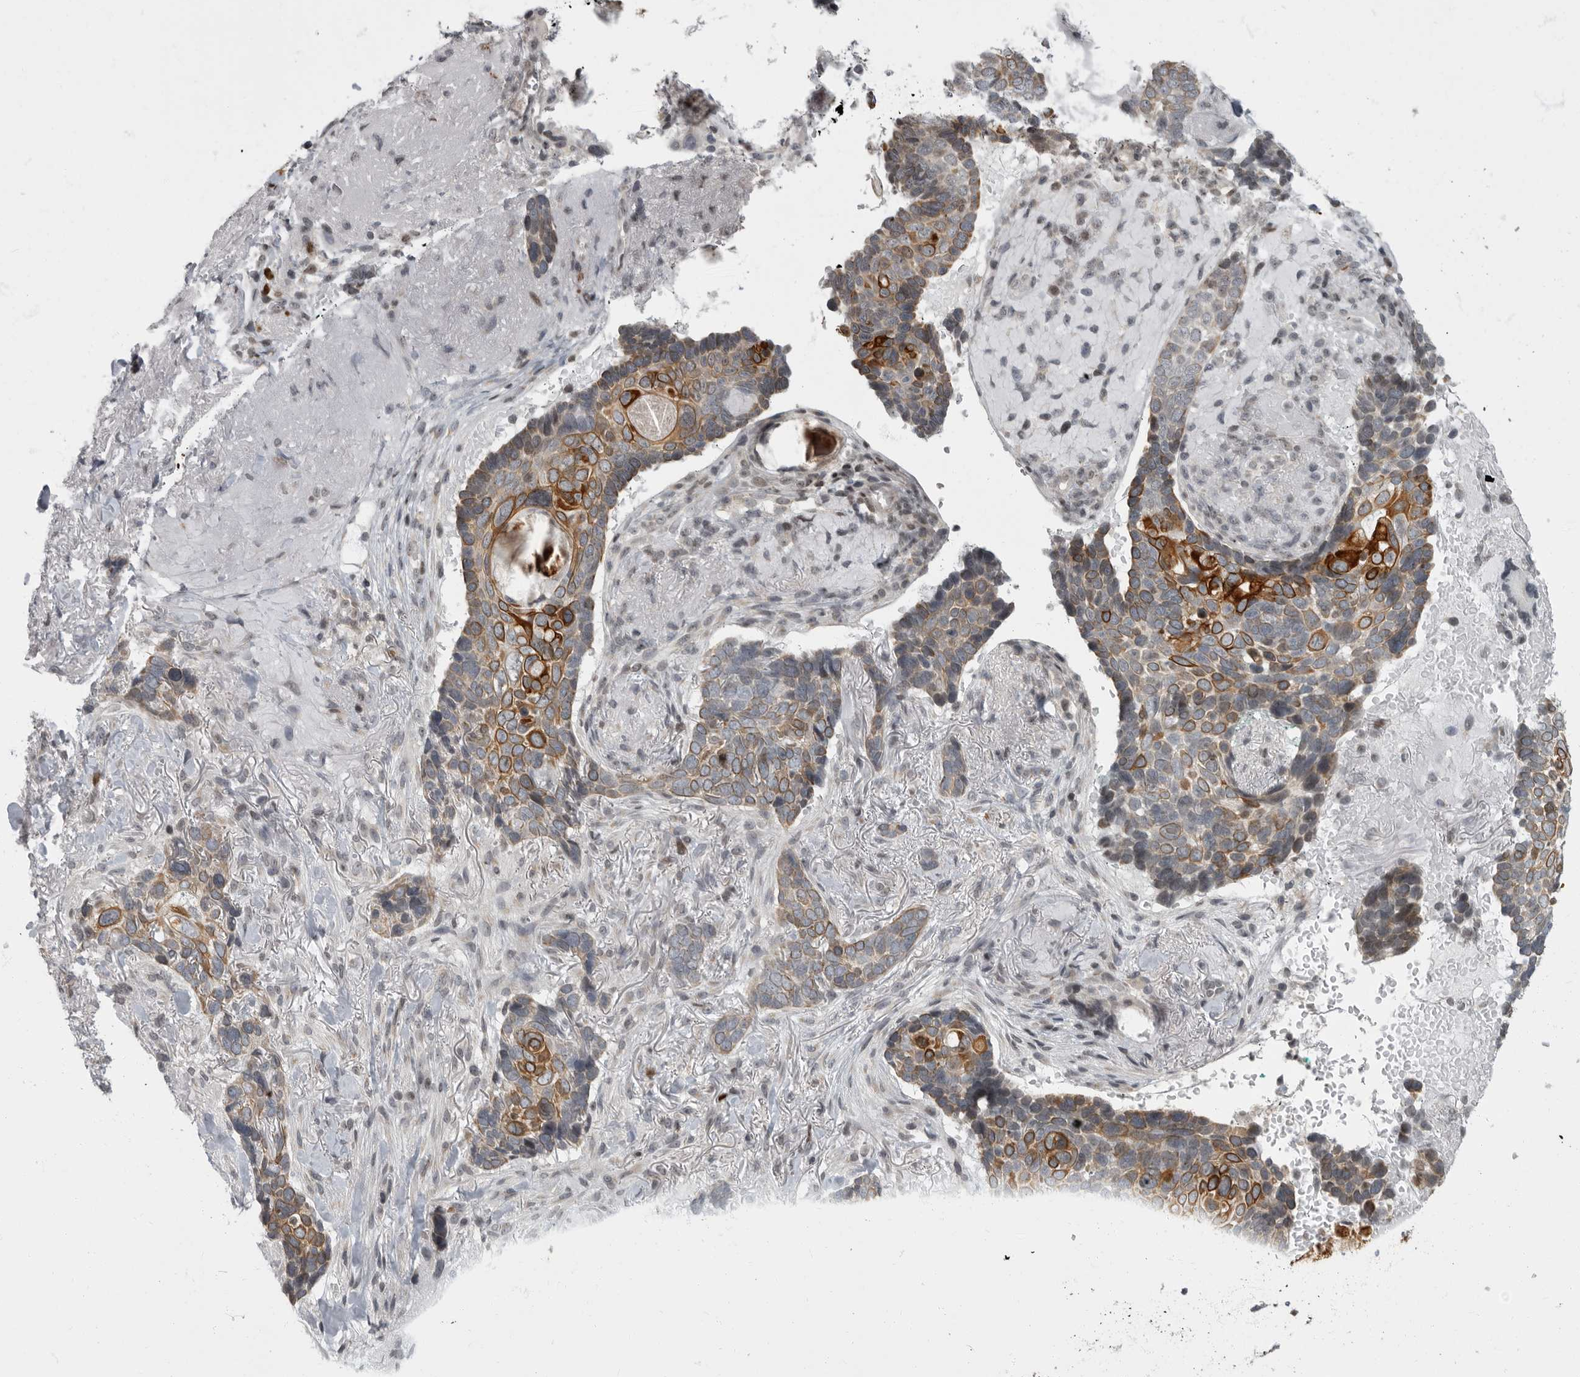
{"staining": {"intensity": "strong", "quantity": "25%-75%", "location": "cytoplasmic/membranous"}, "tissue": "skin cancer", "cell_type": "Tumor cells", "image_type": "cancer", "snomed": [{"axis": "morphology", "description": "Basal cell carcinoma"}, {"axis": "topography", "description": "Skin"}], "caption": "Skin cancer (basal cell carcinoma) tissue displays strong cytoplasmic/membranous positivity in approximately 25%-75% of tumor cells", "gene": "EVI5", "patient": {"sex": "female", "age": 82}}